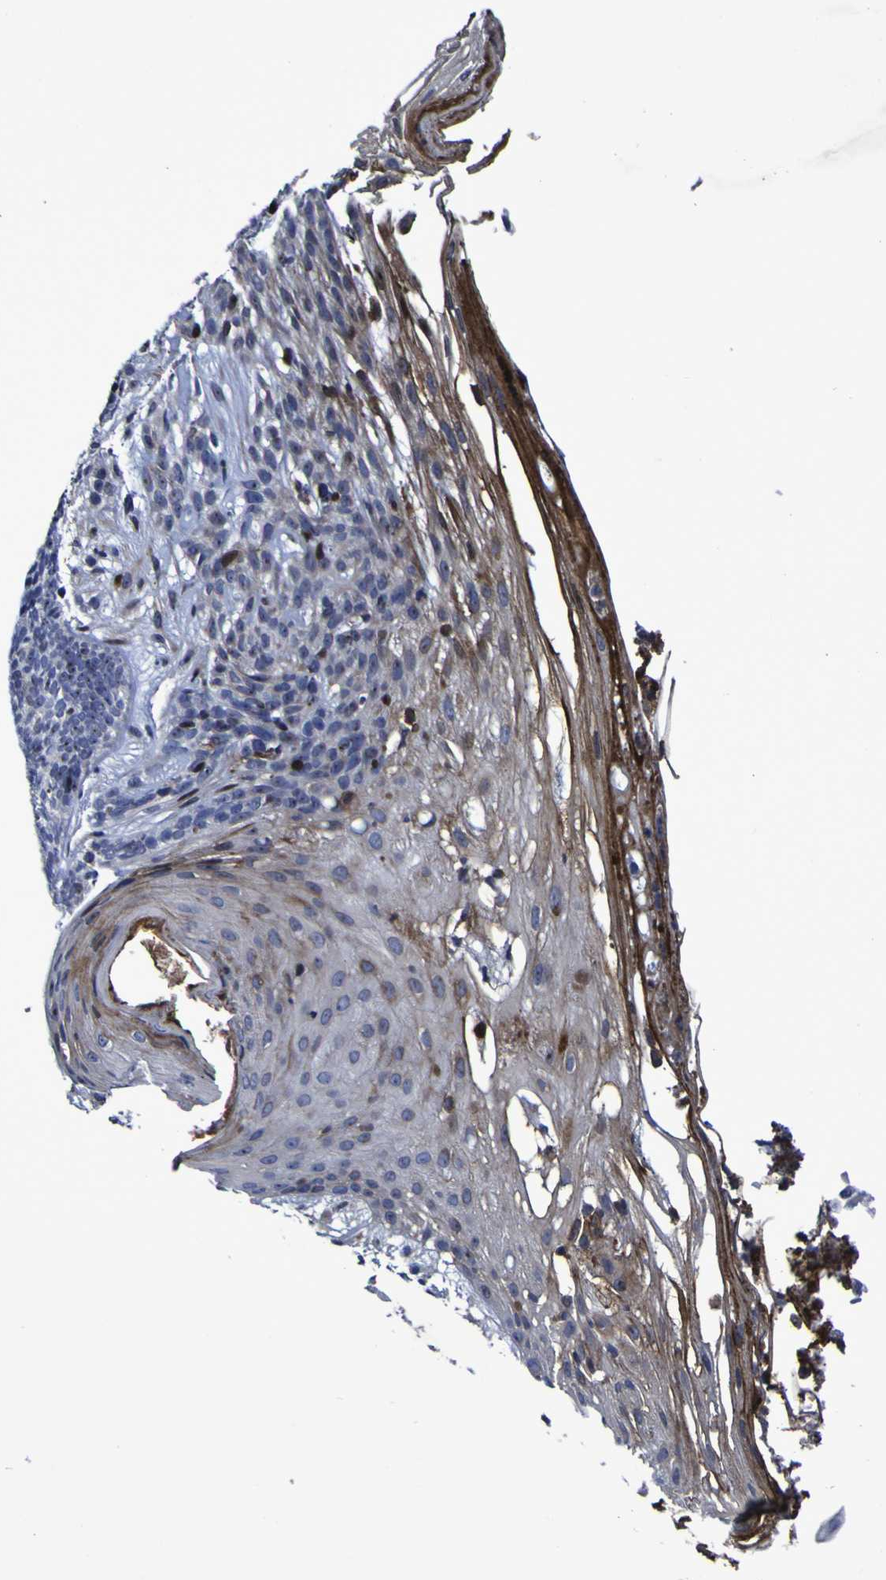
{"staining": {"intensity": "moderate", "quantity": "25%-75%", "location": "cytoplasmic/membranous,nuclear"}, "tissue": "skin cancer", "cell_type": "Tumor cells", "image_type": "cancer", "snomed": [{"axis": "morphology", "description": "Basal cell carcinoma"}, {"axis": "topography", "description": "Skin"}], "caption": "Tumor cells demonstrate moderate cytoplasmic/membranous and nuclear expression in approximately 25%-75% of cells in skin basal cell carcinoma. Ihc stains the protein of interest in brown and the nuclei are stained blue.", "gene": "MGLL", "patient": {"sex": "female", "age": 70}}